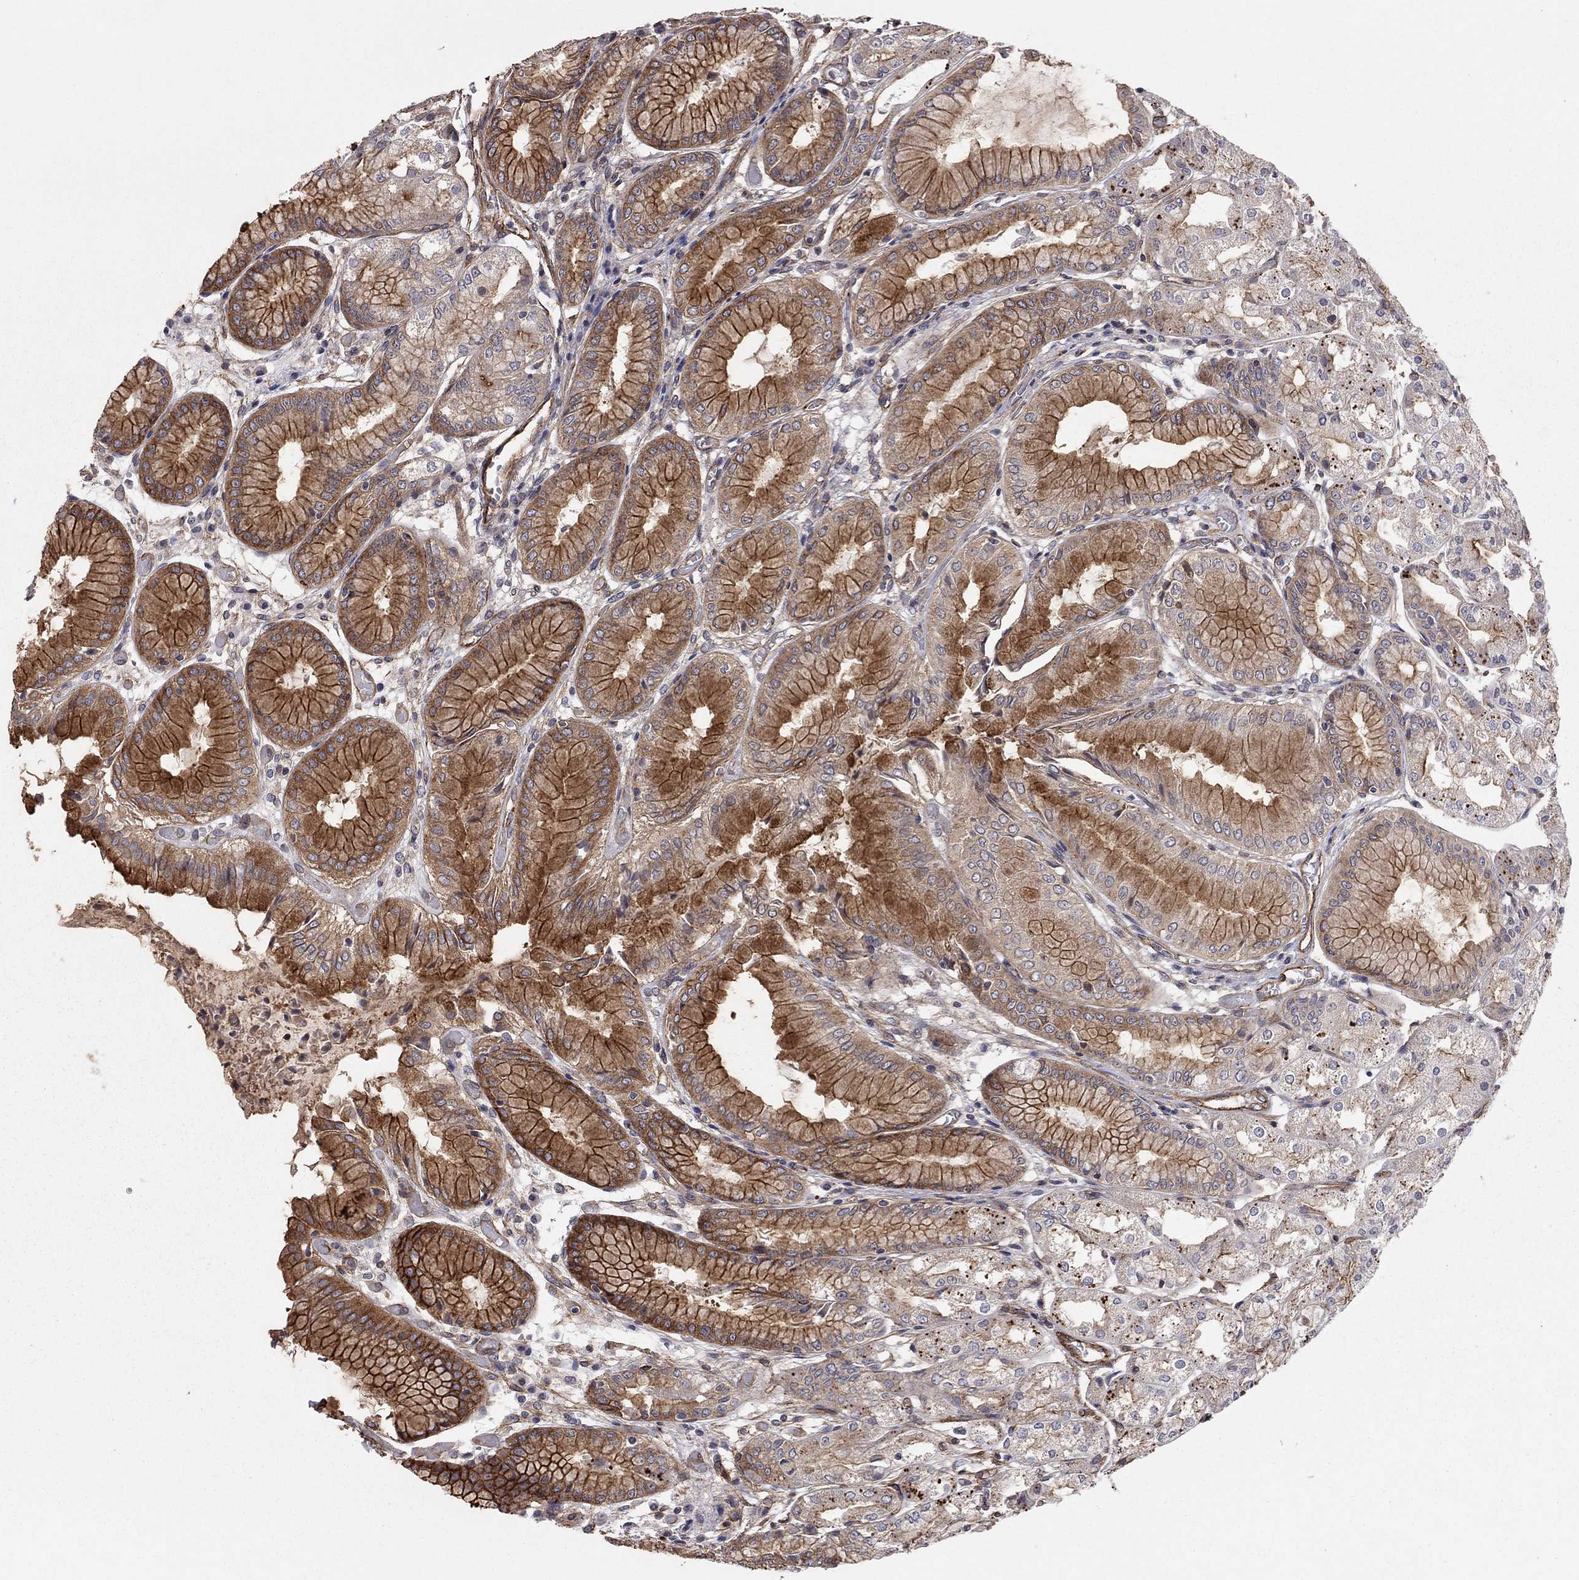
{"staining": {"intensity": "strong", "quantity": "25%-75%", "location": "cytoplasmic/membranous"}, "tissue": "stomach", "cell_type": "Glandular cells", "image_type": "normal", "snomed": [{"axis": "morphology", "description": "Normal tissue, NOS"}, {"axis": "topography", "description": "Stomach, upper"}], "caption": "Immunohistochemical staining of normal stomach demonstrates strong cytoplasmic/membranous protein staining in about 25%-75% of glandular cells. The protein is stained brown, and the nuclei are stained in blue (DAB (3,3'-diaminobenzidine) IHC with brightfield microscopy, high magnification).", "gene": "RASEF", "patient": {"sex": "male", "age": 72}}